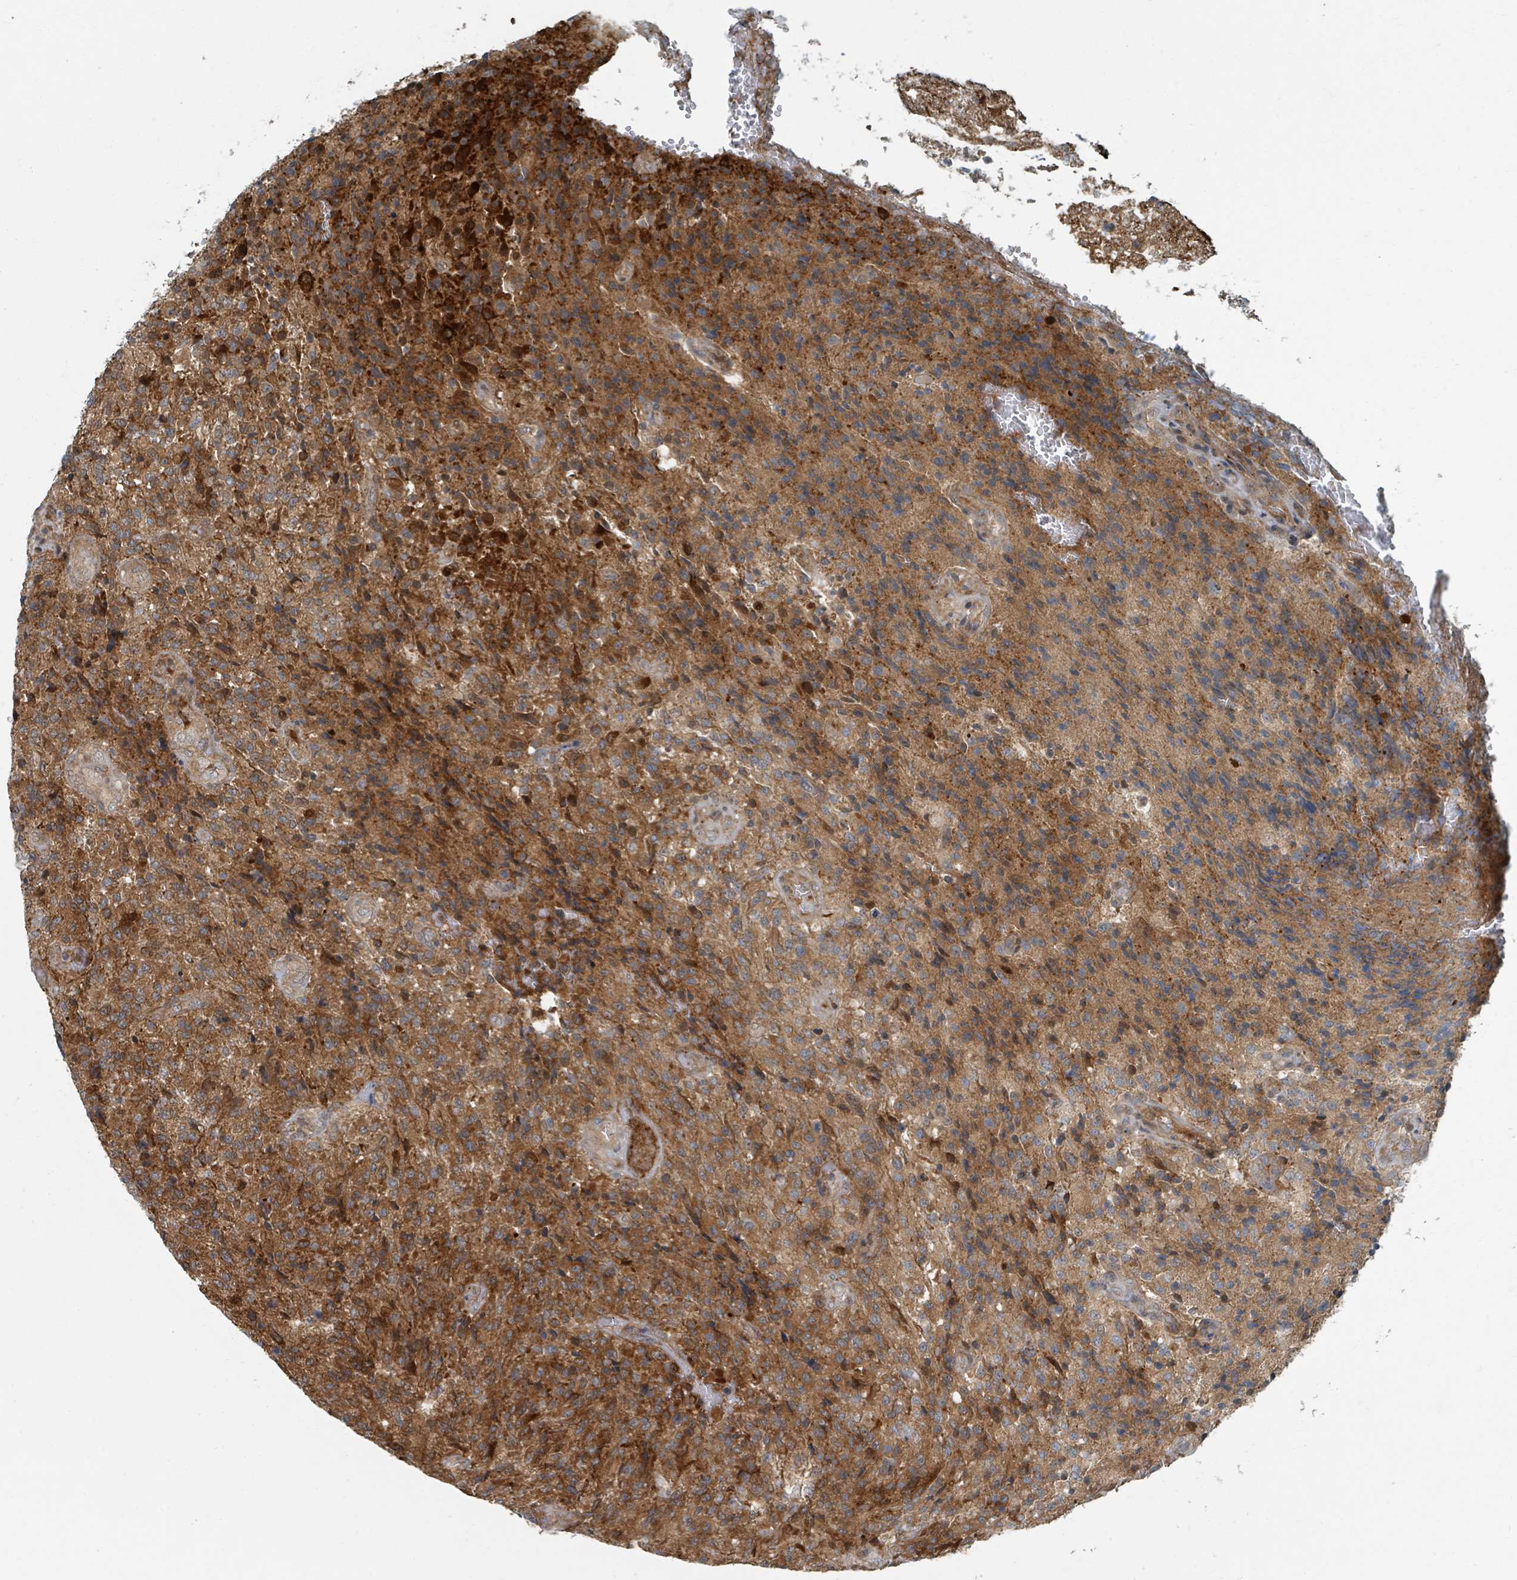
{"staining": {"intensity": "moderate", "quantity": ">75%", "location": "cytoplasmic/membranous"}, "tissue": "glioma", "cell_type": "Tumor cells", "image_type": "cancer", "snomed": [{"axis": "morphology", "description": "Normal tissue, NOS"}, {"axis": "morphology", "description": "Glioma, malignant, High grade"}, {"axis": "topography", "description": "Cerebral cortex"}], "caption": "Malignant high-grade glioma stained for a protein exhibits moderate cytoplasmic/membranous positivity in tumor cells.", "gene": "RHPN2", "patient": {"sex": "male", "age": 56}}